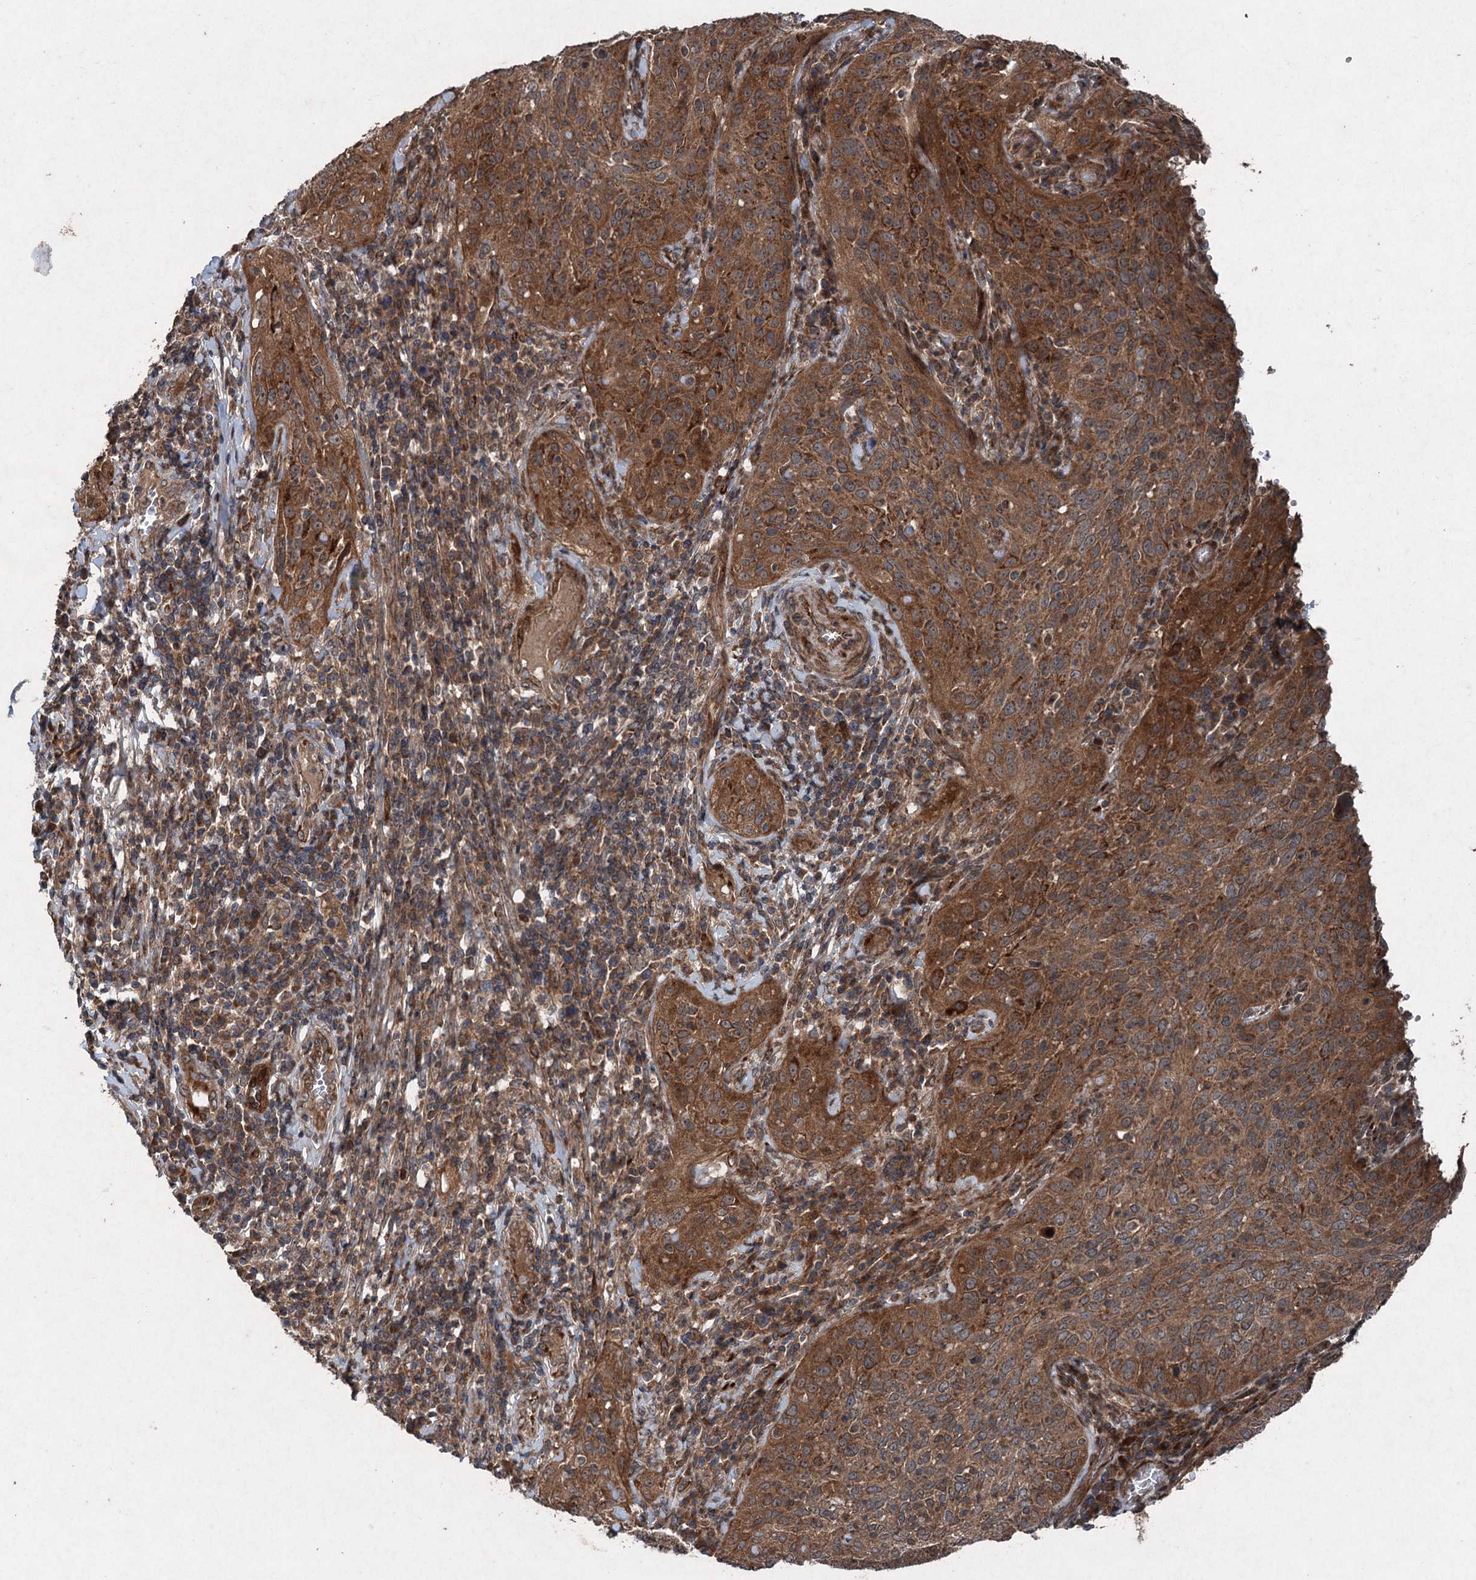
{"staining": {"intensity": "strong", "quantity": ">75%", "location": "cytoplasmic/membranous"}, "tissue": "cervical cancer", "cell_type": "Tumor cells", "image_type": "cancer", "snomed": [{"axis": "morphology", "description": "Squamous cell carcinoma, NOS"}, {"axis": "topography", "description": "Cervix"}], "caption": "A high-resolution photomicrograph shows IHC staining of cervical cancer, which demonstrates strong cytoplasmic/membranous positivity in about >75% of tumor cells.", "gene": "ALAS1", "patient": {"sex": "female", "age": 31}}